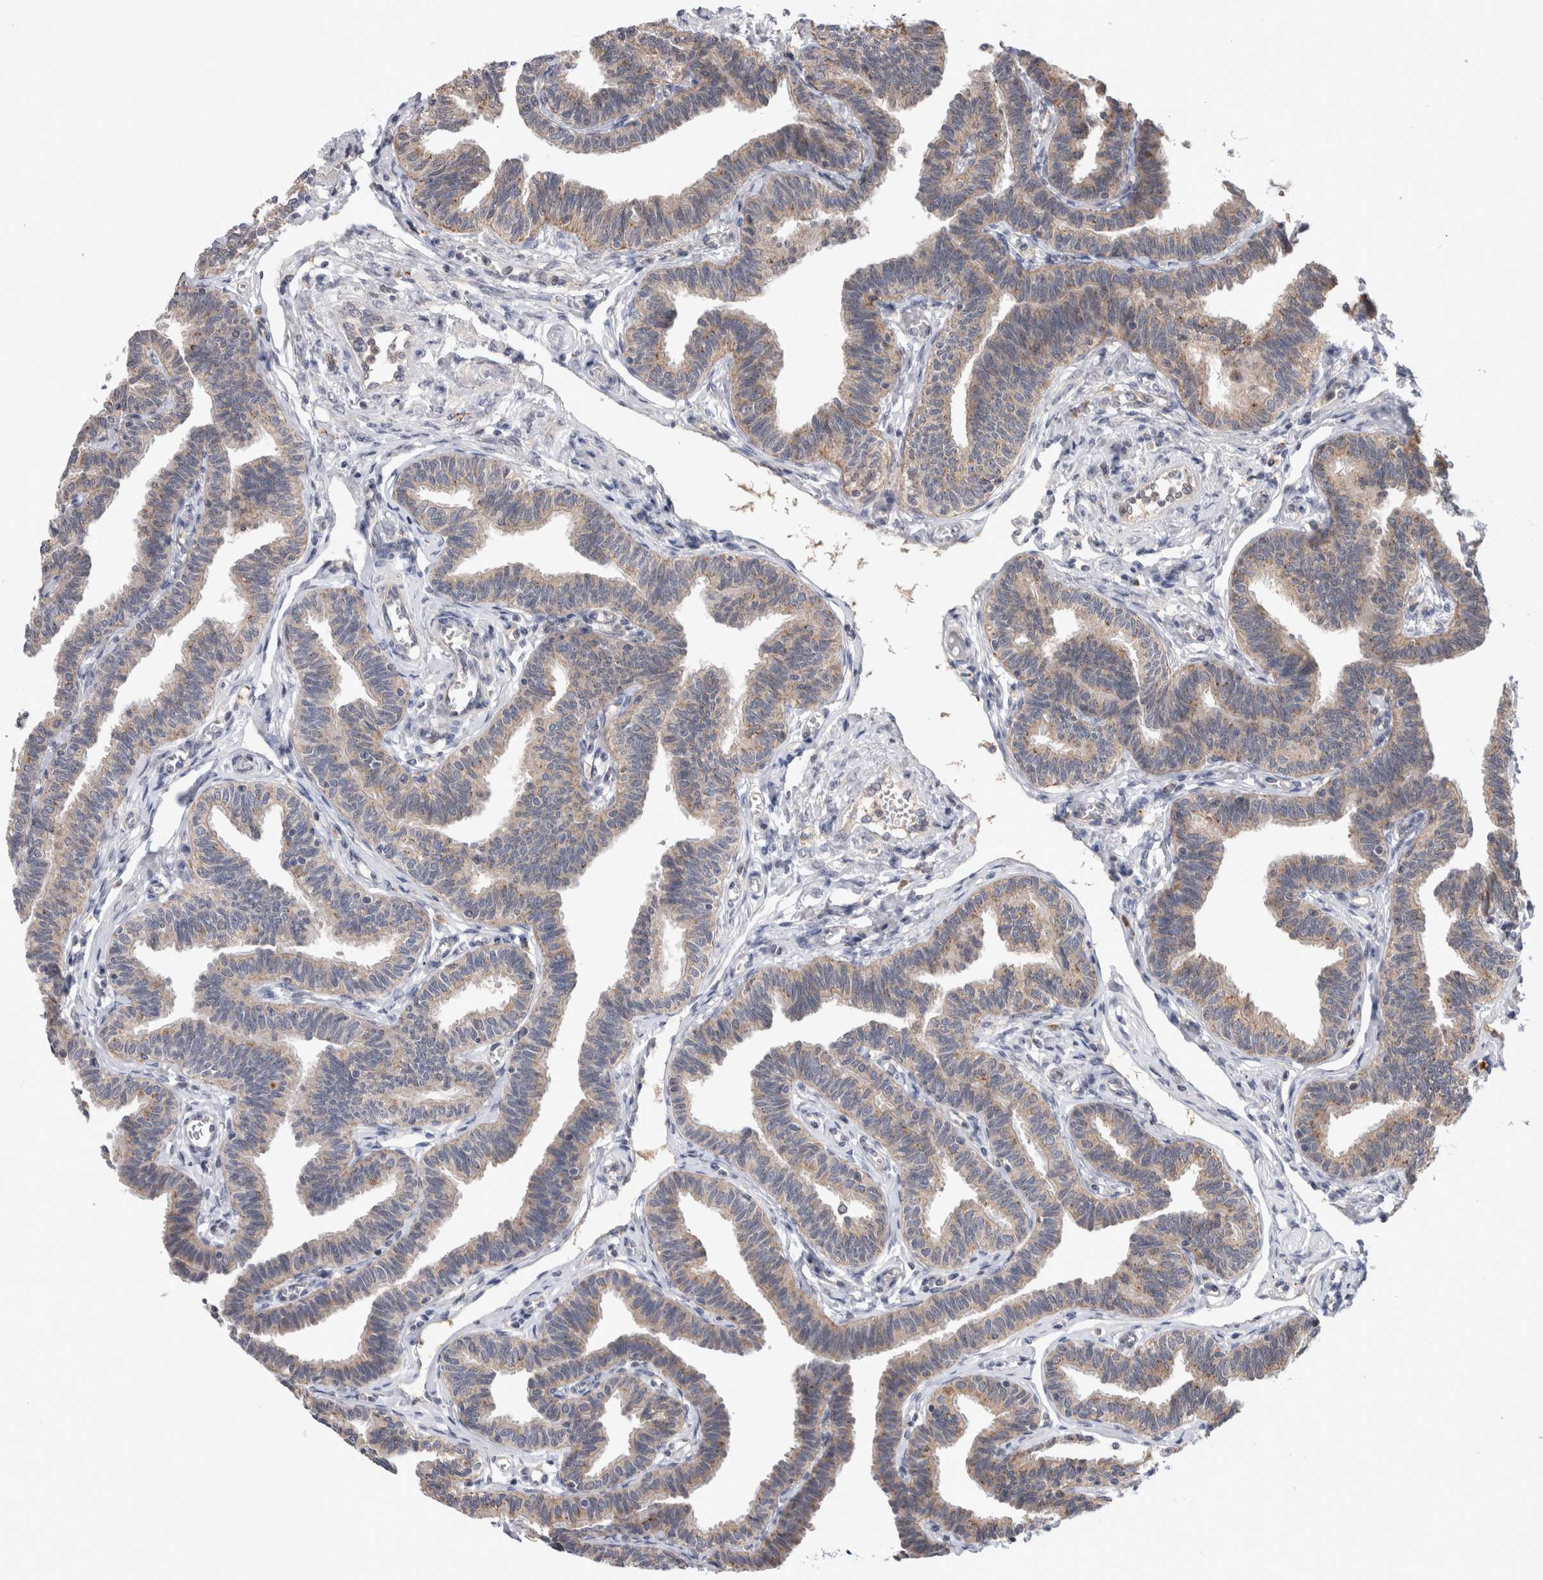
{"staining": {"intensity": "moderate", "quantity": "25%-75%", "location": "cytoplasmic/membranous"}, "tissue": "fallopian tube", "cell_type": "Glandular cells", "image_type": "normal", "snomed": [{"axis": "morphology", "description": "Normal tissue, NOS"}, {"axis": "topography", "description": "Fallopian tube"}, {"axis": "topography", "description": "Ovary"}], "caption": "Protein expression by immunohistochemistry (IHC) demonstrates moderate cytoplasmic/membranous staining in approximately 25%-75% of glandular cells in benign fallopian tube.", "gene": "MRPL37", "patient": {"sex": "female", "age": 23}}